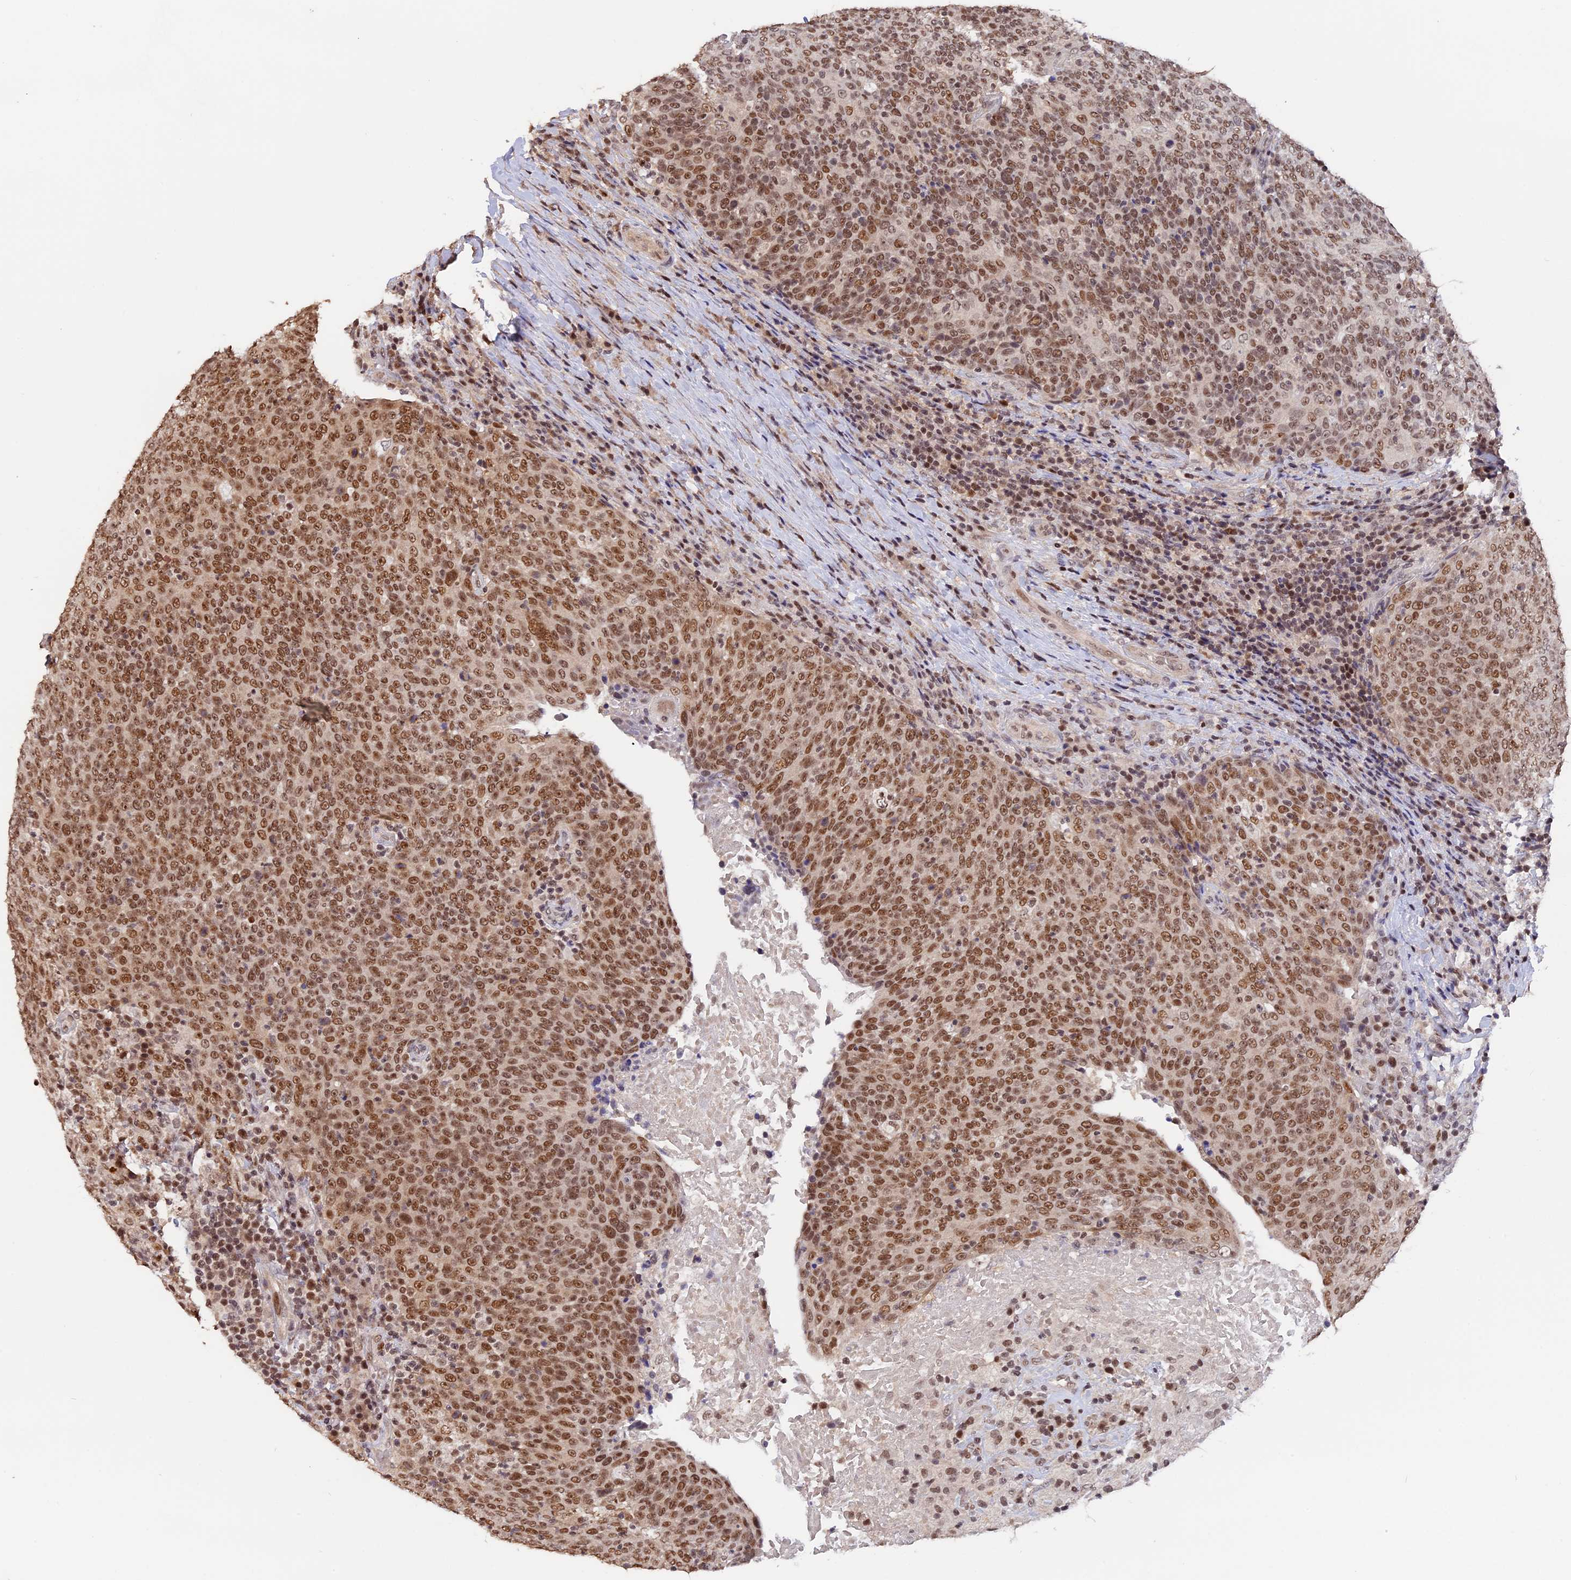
{"staining": {"intensity": "moderate", "quantity": ">75%", "location": "nuclear"}, "tissue": "head and neck cancer", "cell_type": "Tumor cells", "image_type": "cancer", "snomed": [{"axis": "morphology", "description": "Squamous cell carcinoma, NOS"}, {"axis": "morphology", "description": "Squamous cell carcinoma, metastatic, NOS"}, {"axis": "topography", "description": "Lymph node"}, {"axis": "topography", "description": "Head-Neck"}], "caption": "Head and neck cancer (metastatic squamous cell carcinoma) tissue shows moderate nuclear staining in about >75% of tumor cells", "gene": "RFC5", "patient": {"sex": "male", "age": 62}}